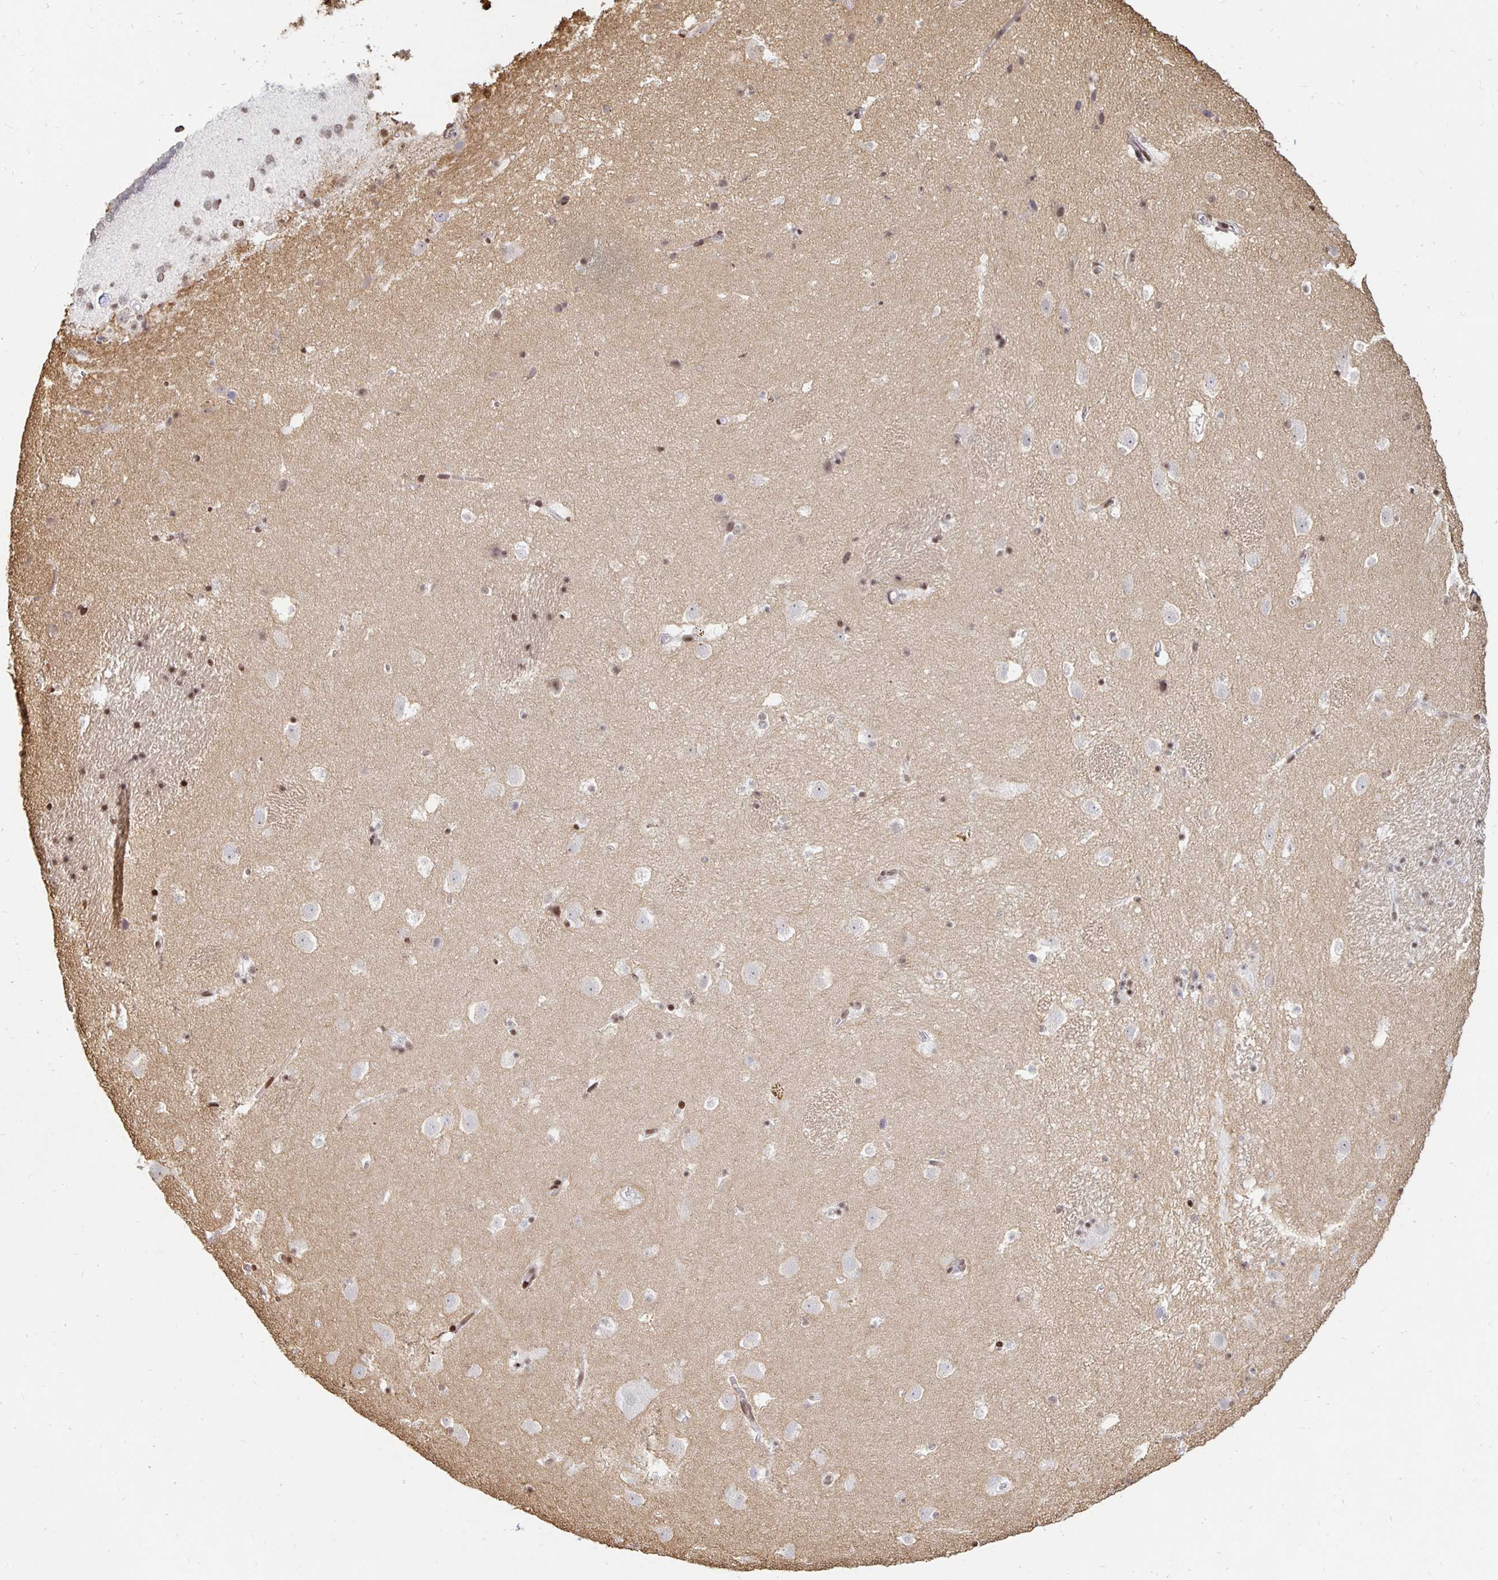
{"staining": {"intensity": "strong", "quantity": "25%-75%", "location": "nuclear"}, "tissue": "caudate", "cell_type": "Glial cells", "image_type": "normal", "snomed": [{"axis": "morphology", "description": "Normal tissue, NOS"}, {"axis": "topography", "description": "Lateral ventricle wall"}], "caption": "Immunohistochemical staining of unremarkable caudate demonstrates 25%-75% levels of strong nuclear protein expression in approximately 25%-75% of glial cells. The staining was performed using DAB (3,3'-diaminobenzidine) to visualize the protein expression in brown, while the nuclei were stained in blue with hematoxylin (Magnification: 20x).", "gene": "KCNQ2", "patient": {"sex": "male", "age": 37}}